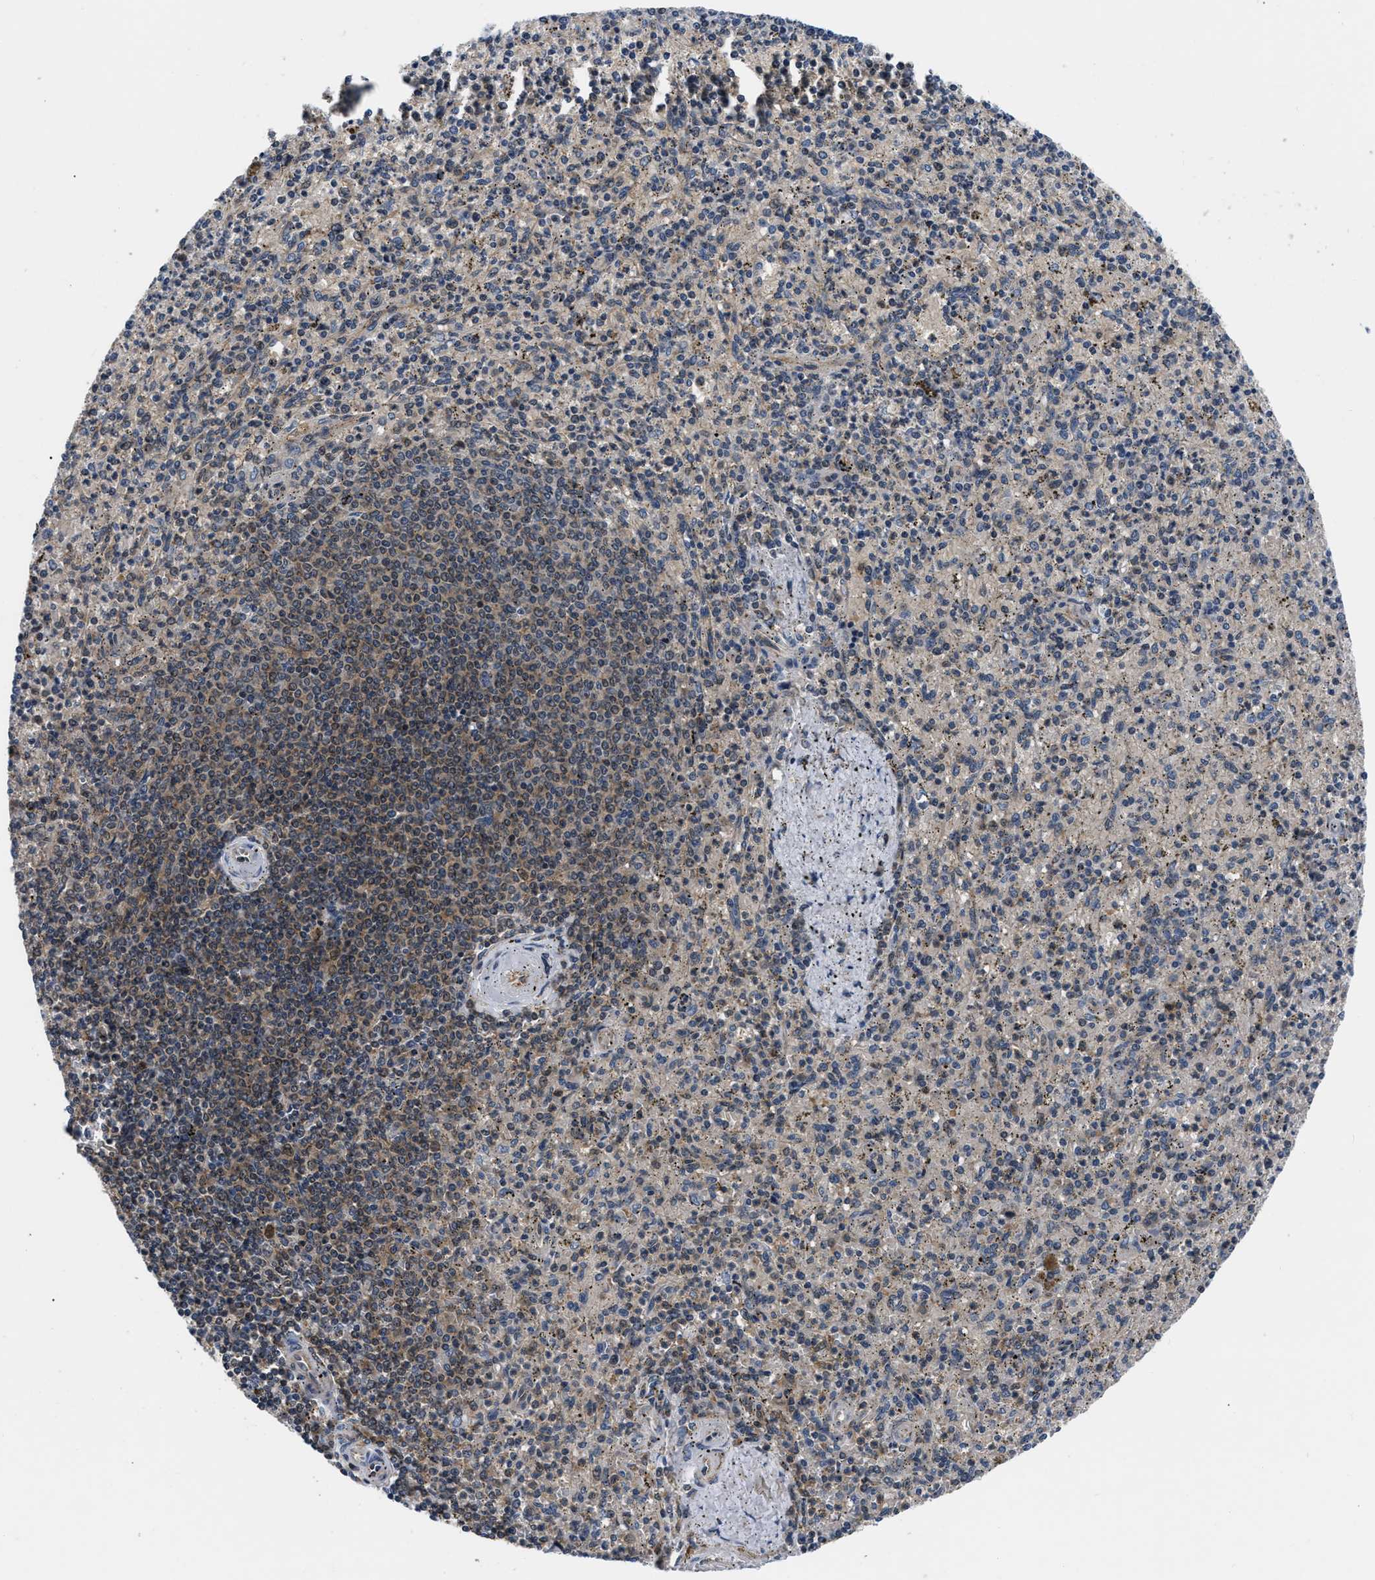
{"staining": {"intensity": "weak", "quantity": "25%-75%", "location": "cytoplasmic/membranous"}, "tissue": "spleen", "cell_type": "Cells in red pulp", "image_type": "normal", "snomed": [{"axis": "morphology", "description": "Normal tissue, NOS"}, {"axis": "topography", "description": "Spleen"}], "caption": "IHC staining of normal spleen, which displays low levels of weak cytoplasmic/membranous expression in approximately 25%-75% of cells in red pulp indicating weak cytoplasmic/membranous protein positivity. The staining was performed using DAB (brown) for protein detection and nuclei were counterstained in hematoxylin (blue).", "gene": "GET4", "patient": {"sex": "male", "age": 72}}